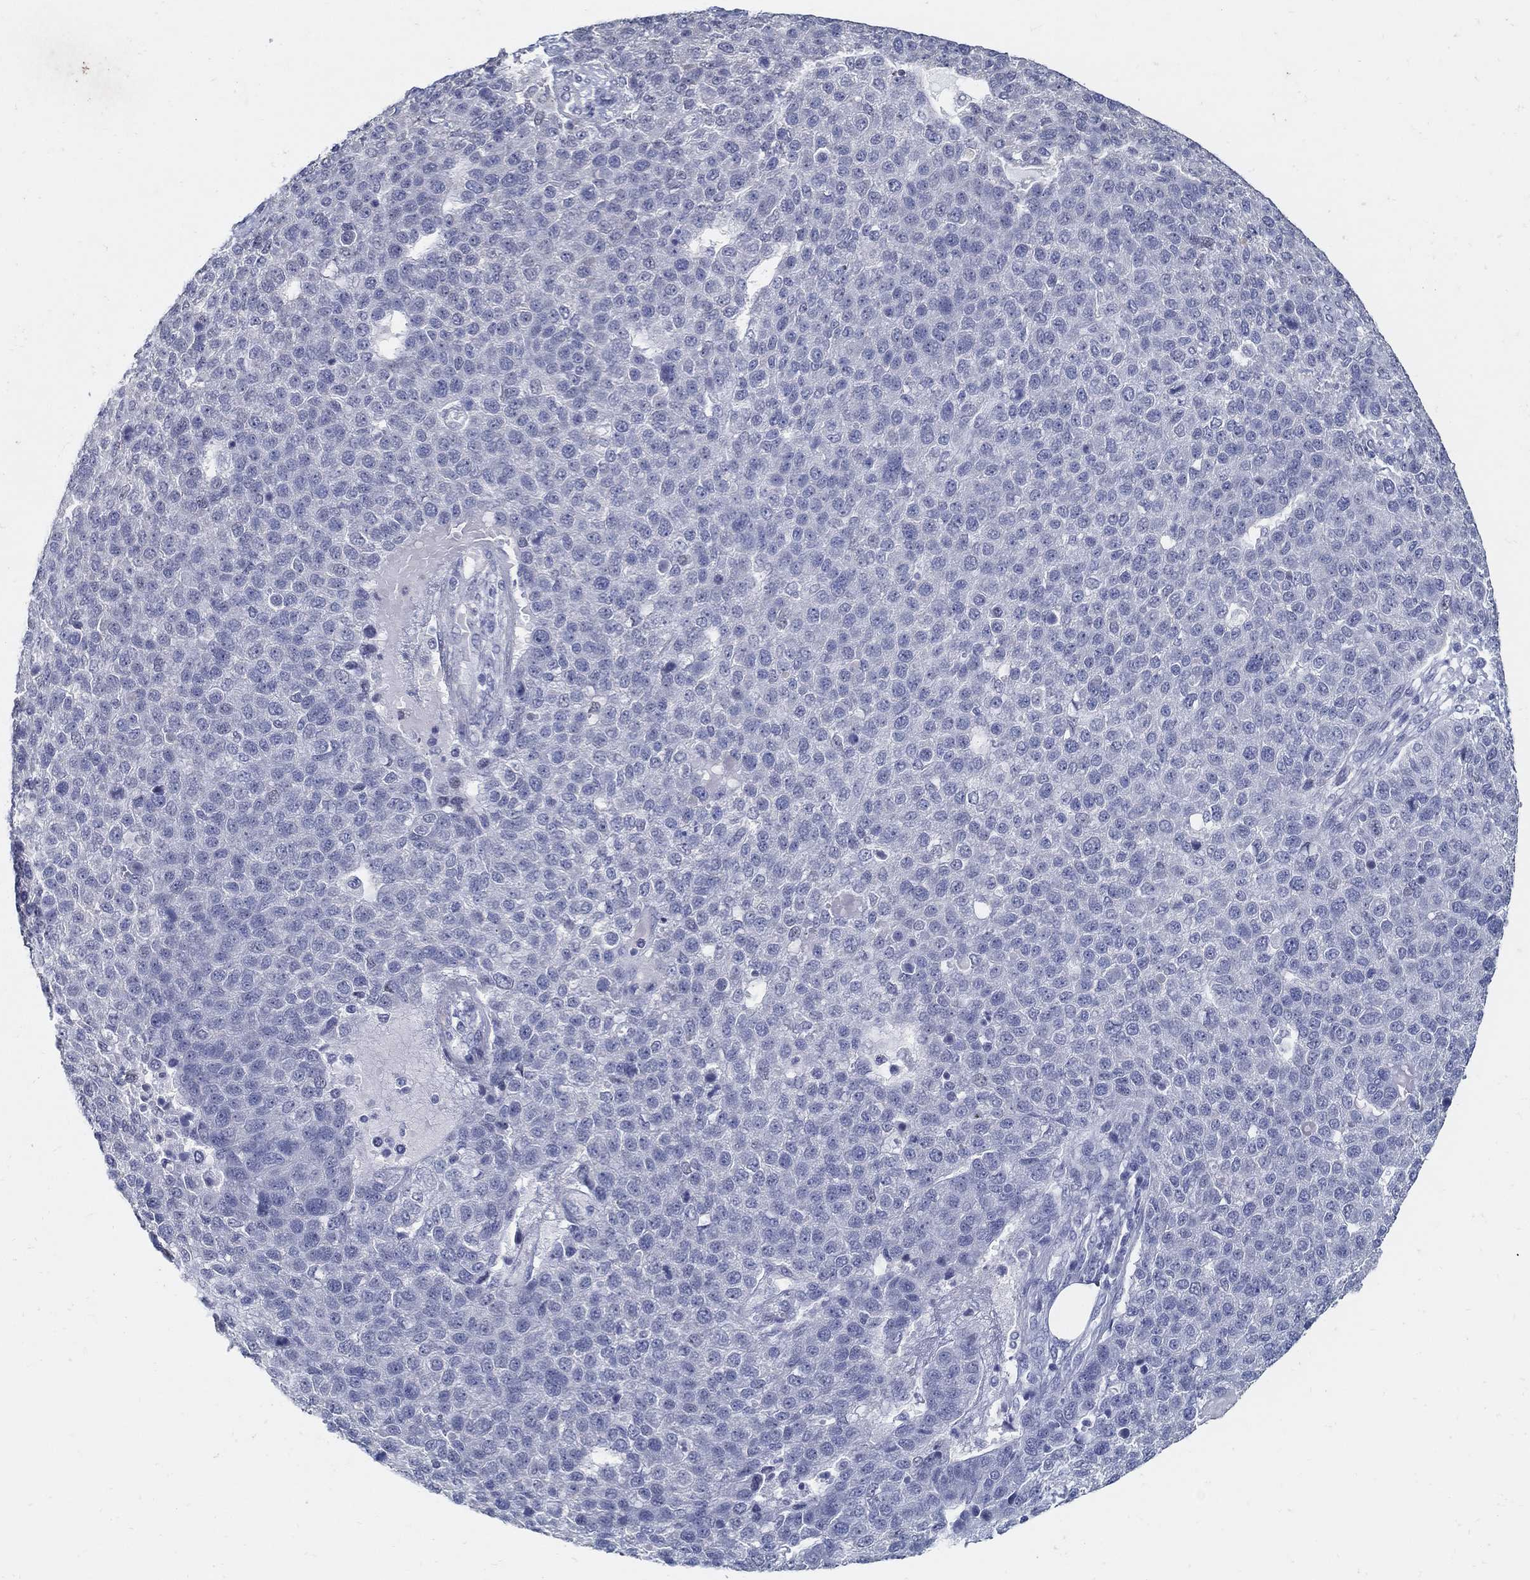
{"staining": {"intensity": "negative", "quantity": "none", "location": "none"}, "tissue": "pancreatic cancer", "cell_type": "Tumor cells", "image_type": "cancer", "snomed": [{"axis": "morphology", "description": "Adenocarcinoma, NOS"}, {"axis": "topography", "description": "Pancreas"}], "caption": "Immunohistochemistry (IHC) photomicrograph of human pancreatic adenocarcinoma stained for a protein (brown), which reveals no staining in tumor cells. (DAB immunohistochemistry with hematoxylin counter stain).", "gene": "USP29", "patient": {"sex": "female", "age": 61}}